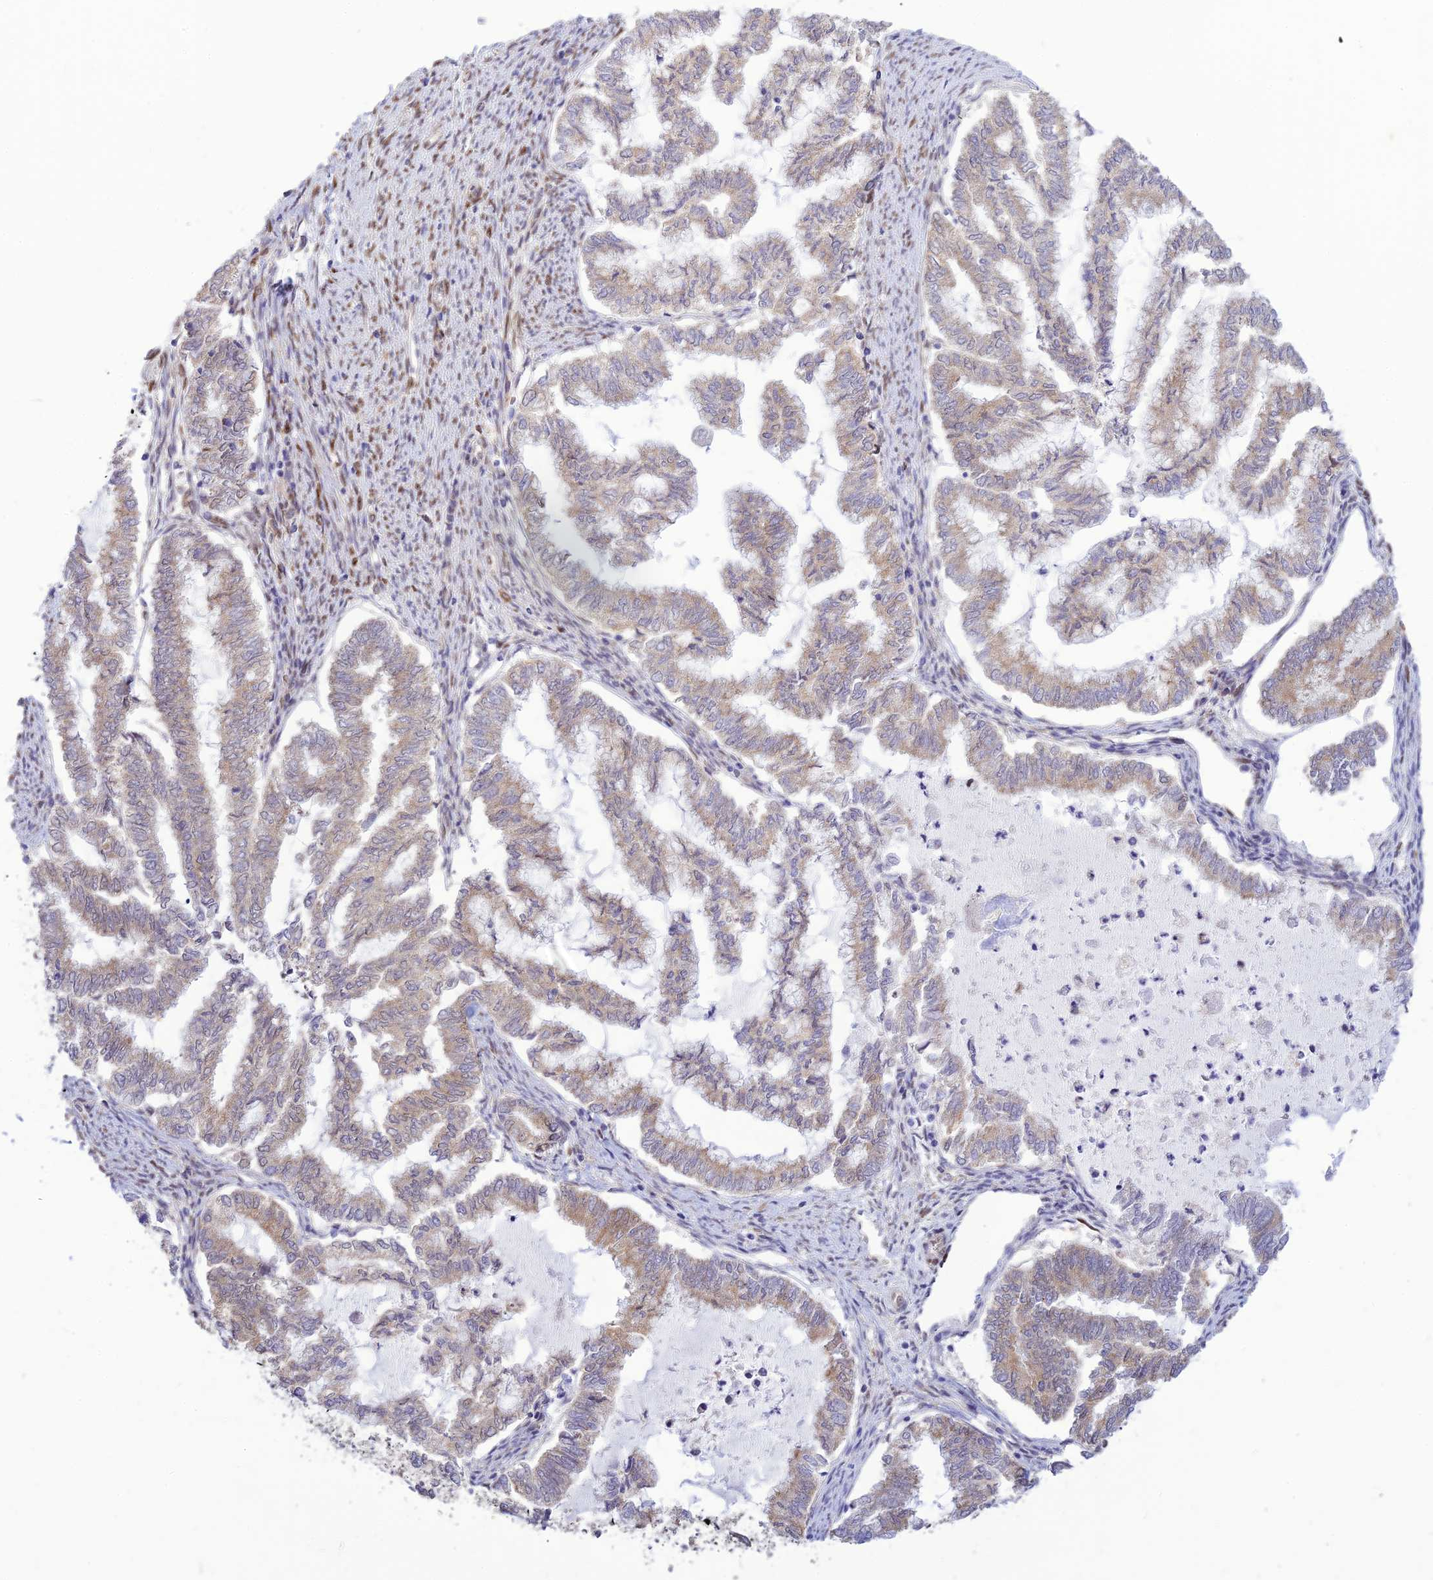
{"staining": {"intensity": "weak", "quantity": "25%-75%", "location": "cytoplasmic/membranous"}, "tissue": "endometrial cancer", "cell_type": "Tumor cells", "image_type": "cancer", "snomed": [{"axis": "morphology", "description": "Adenocarcinoma, NOS"}, {"axis": "topography", "description": "Endometrium"}], "caption": "Tumor cells reveal low levels of weak cytoplasmic/membranous positivity in about 25%-75% of cells in human endometrial cancer.", "gene": "SKIC8", "patient": {"sex": "female", "age": 79}}